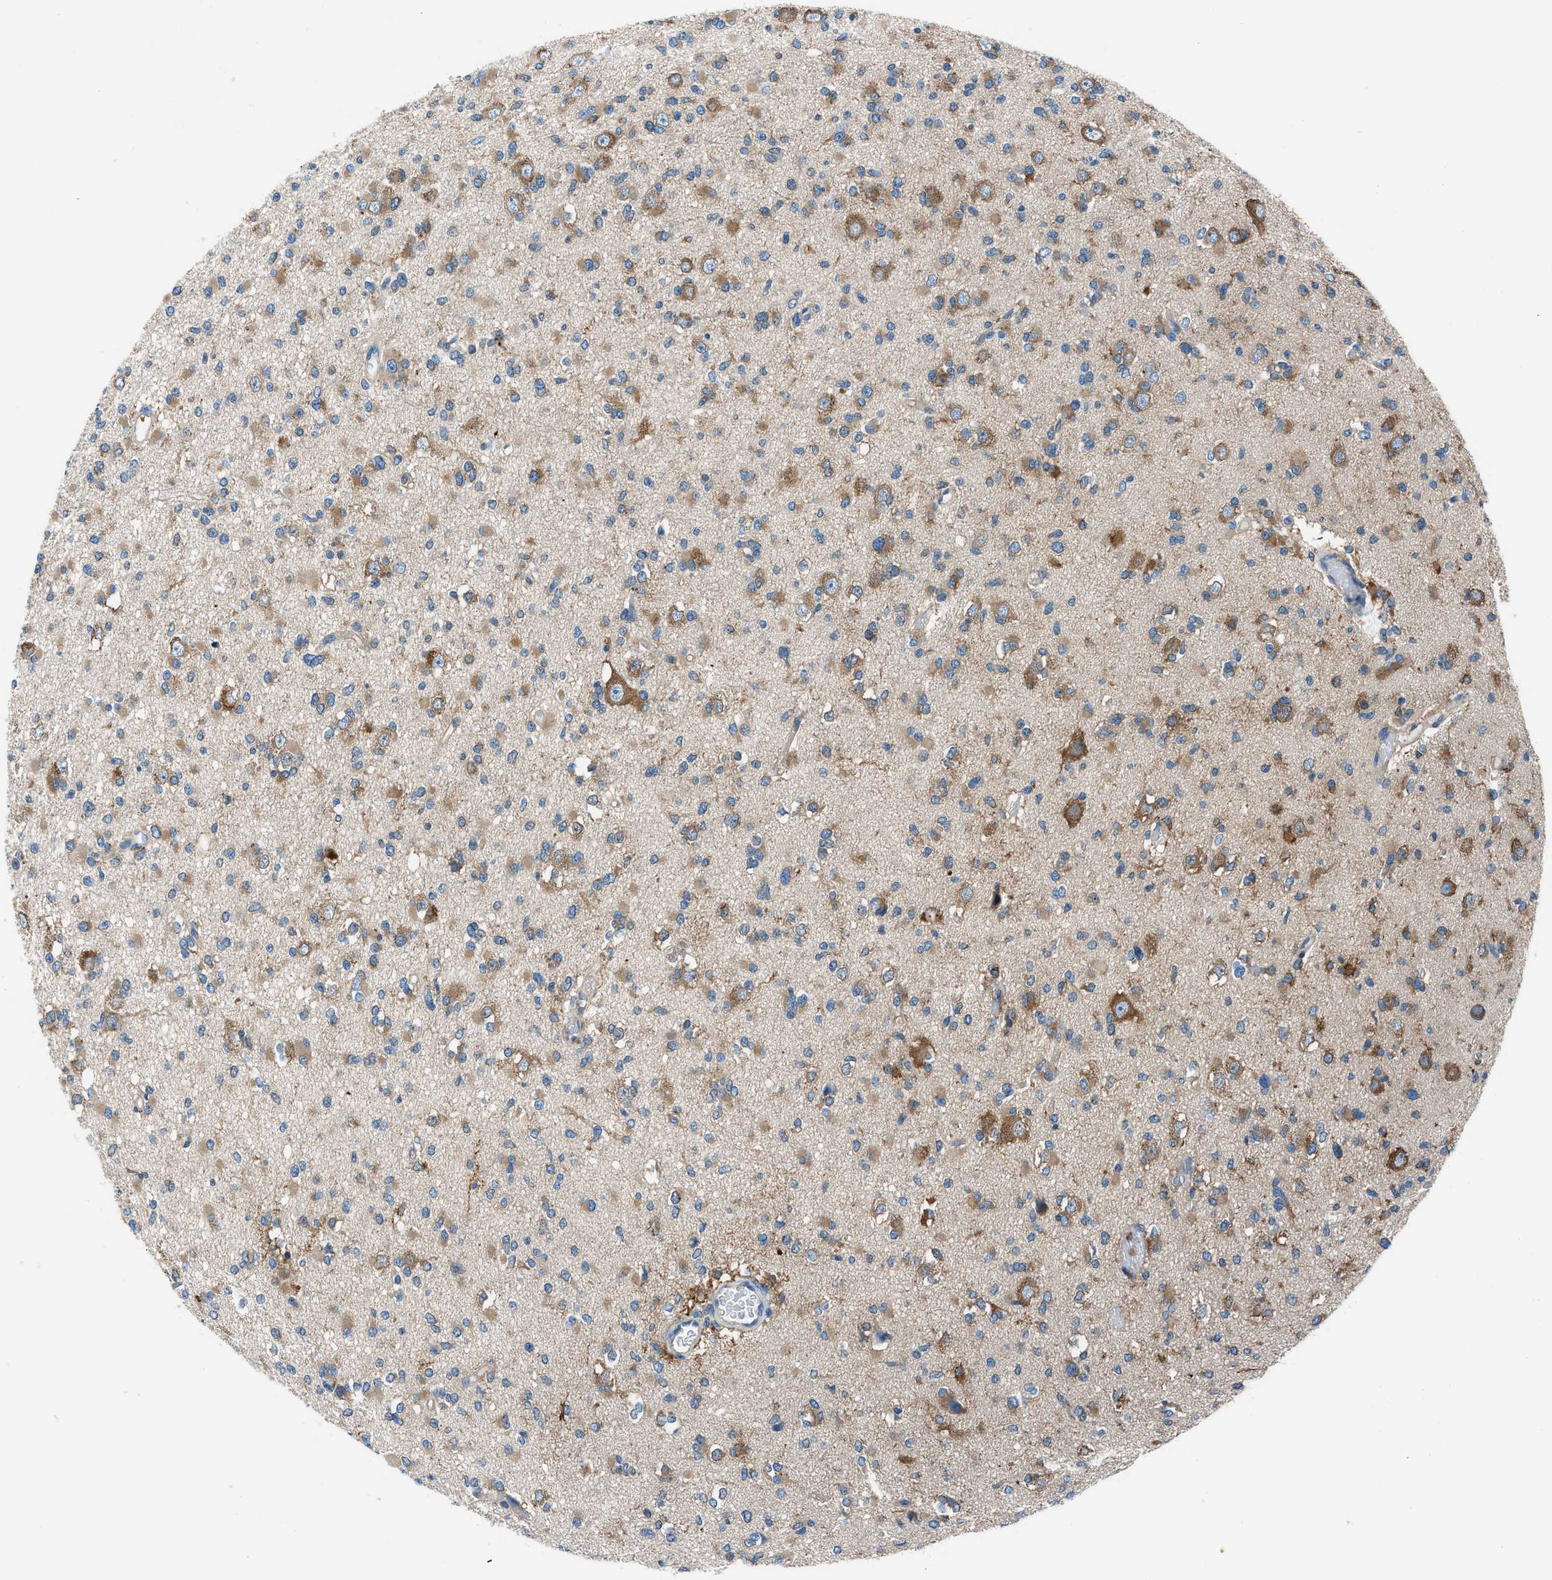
{"staining": {"intensity": "moderate", "quantity": ">75%", "location": "cytoplasmic/membranous"}, "tissue": "glioma", "cell_type": "Tumor cells", "image_type": "cancer", "snomed": [{"axis": "morphology", "description": "Glioma, malignant, Low grade"}, {"axis": "topography", "description": "Brain"}], "caption": "Moderate cytoplasmic/membranous staining for a protein is identified in approximately >75% of tumor cells of malignant glioma (low-grade) using IHC.", "gene": "SARS1", "patient": {"sex": "female", "age": 22}}